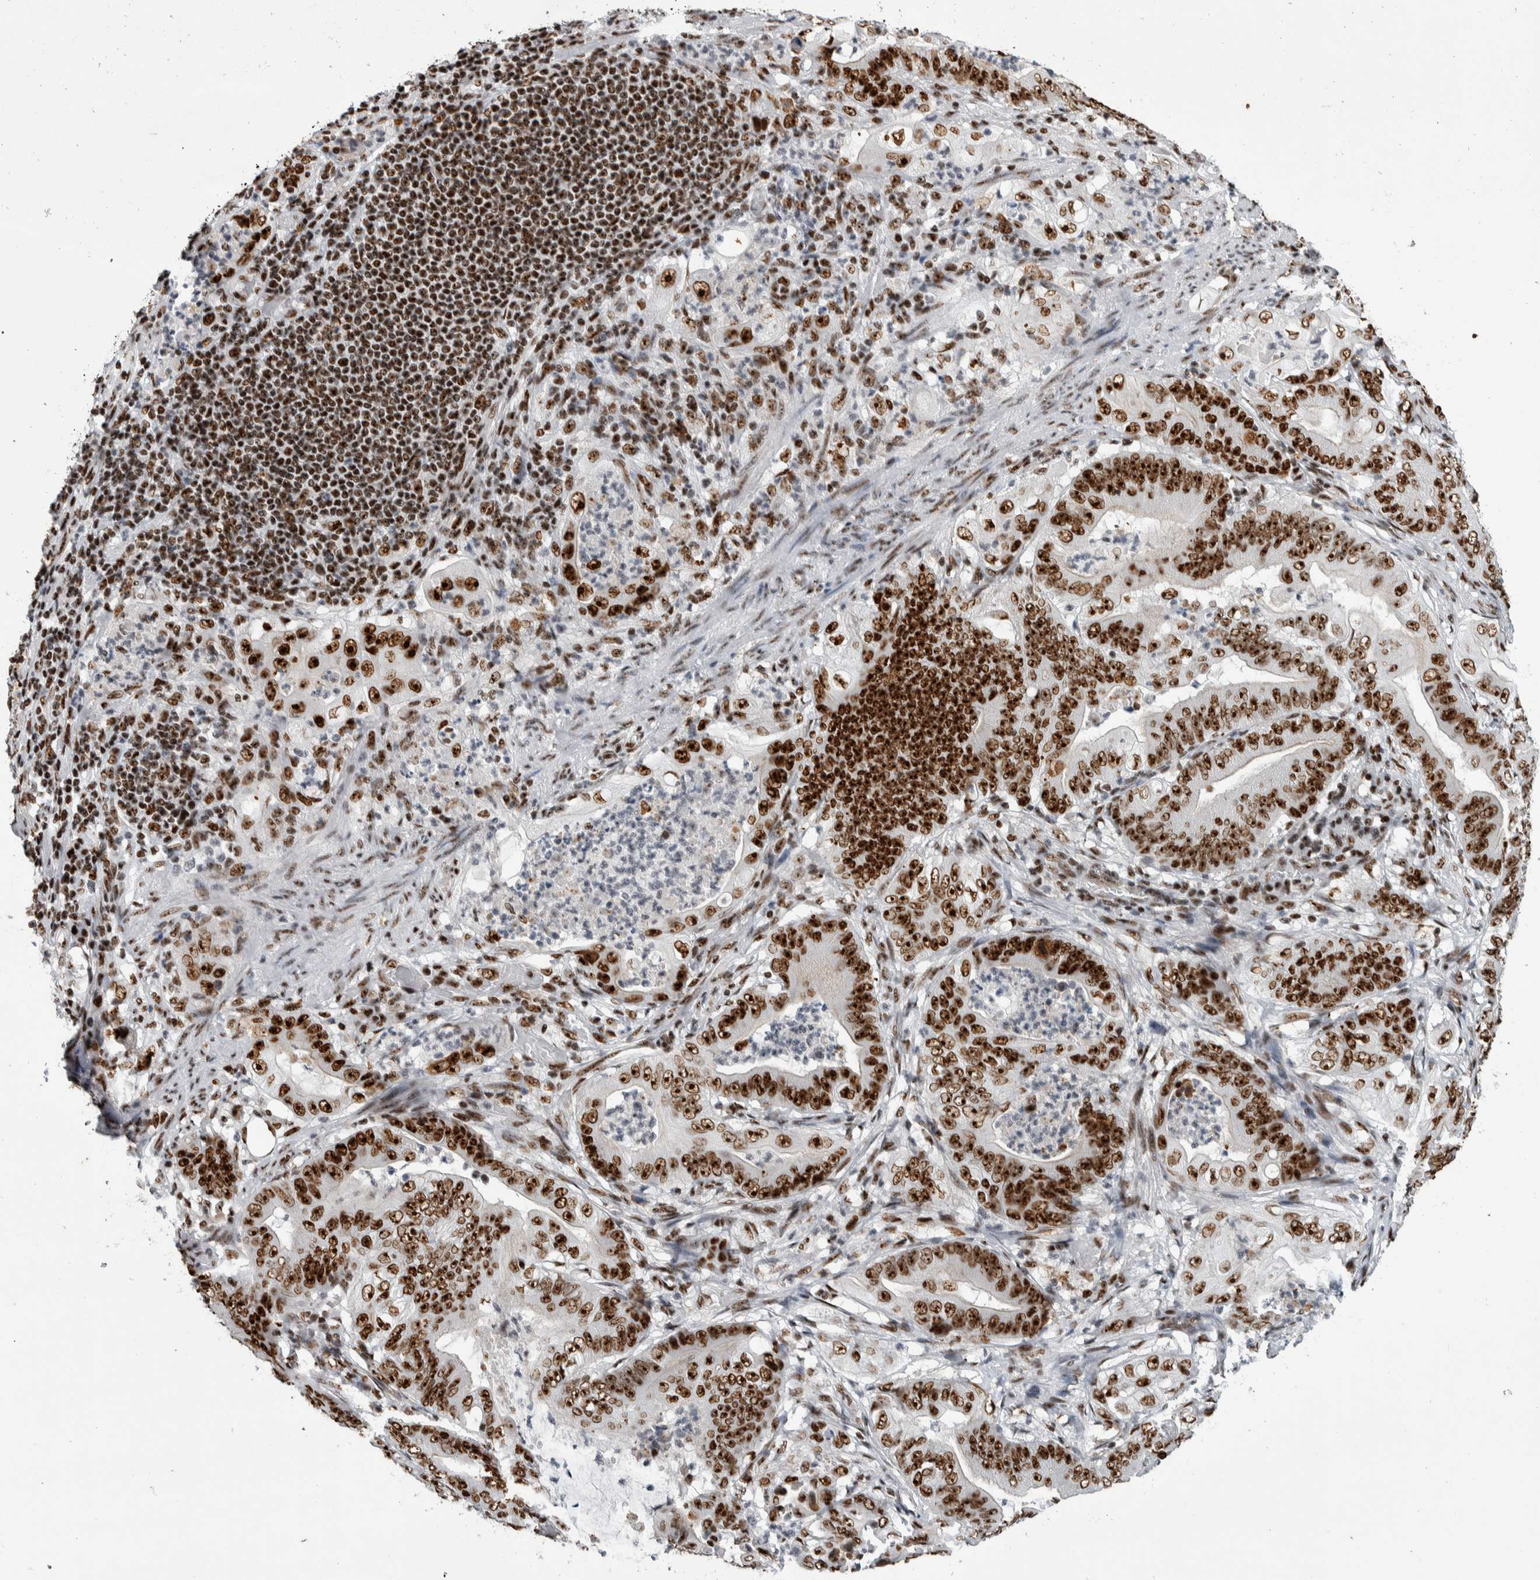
{"staining": {"intensity": "strong", "quantity": ">75%", "location": "nuclear"}, "tissue": "stomach cancer", "cell_type": "Tumor cells", "image_type": "cancer", "snomed": [{"axis": "morphology", "description": "Adenocarcinoma, NOS"}, {"axis": "topography", "description": "Stomach"}], "caption": "Protein expression by IHC demonstrates strong nuclear staining in about >75% of tumor cells in stomach cancer. Using DAB (3,3'-diaminobenzidine) (brown) and hematoxylin (blue) stains, captured at high magnification using brightfield microscopy.", "gene": "NCL", "patient": {"sex": "female", "age": 73}}